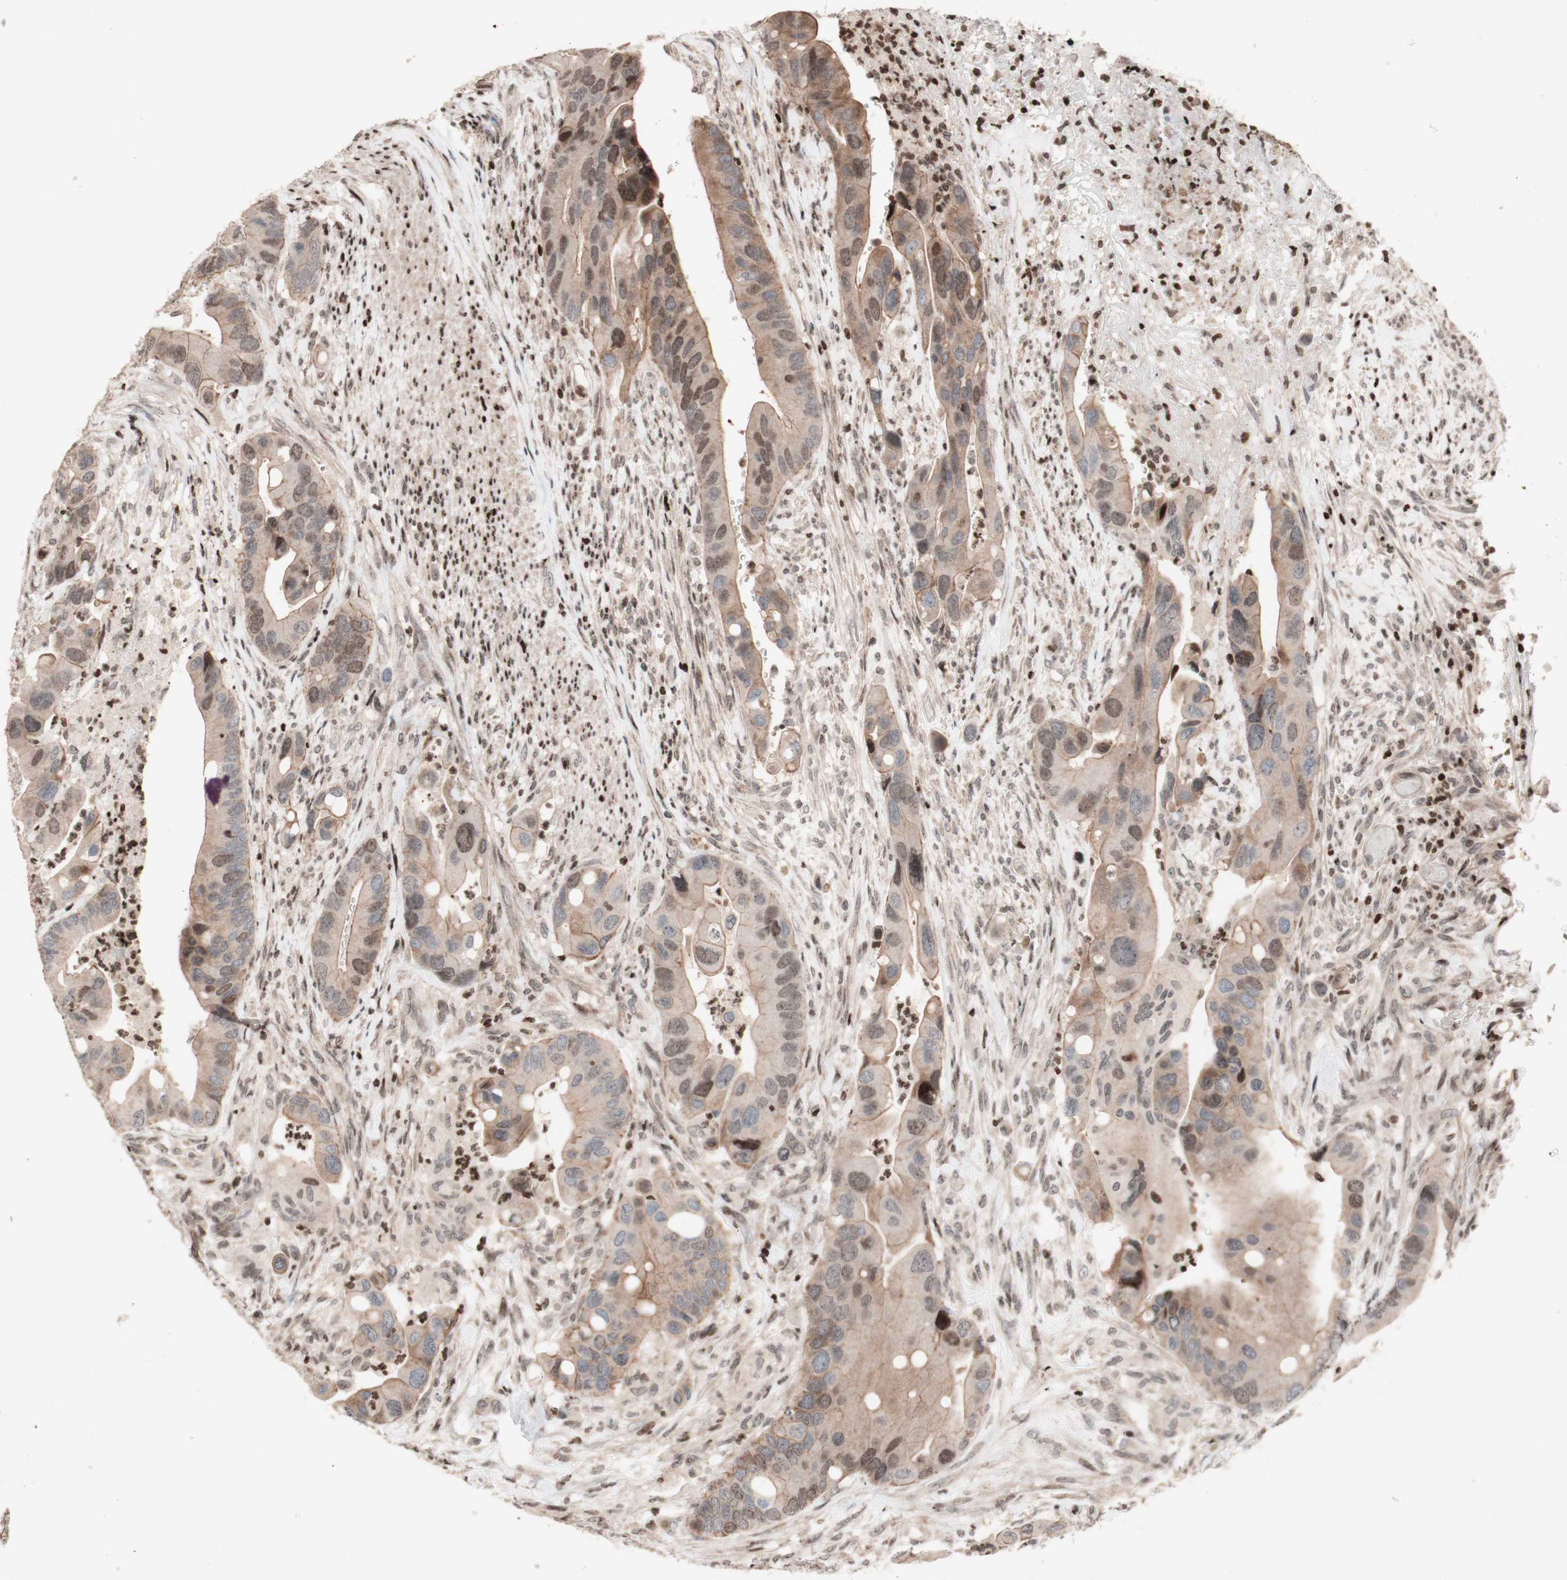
{"staining": {"intensity": "weak", "quantity": "<25%", "location": "cytoplasmic/membranous,nuclear"}, "tissue": "colorectal cancer", "cell_type": "Tumor cells", "image_type": "cancer", "snomed": [{"axis": "morphology", "description": "Adenocarcinoma, NOS"}, {"axis": "topography", "description": "Rectum"}], "caption": "Immunohistochemical staining of human colorectal cancer (adenocarcinoma) displays no significant expression in tumor cells. Brightfield microscopy of immunohistochemistry (IHC) stained with DAB (brown) and hematoxylin (blue), captured at high magnification.", "gene": "POLA1", "patient": {"sex": "female", "age": 57}}